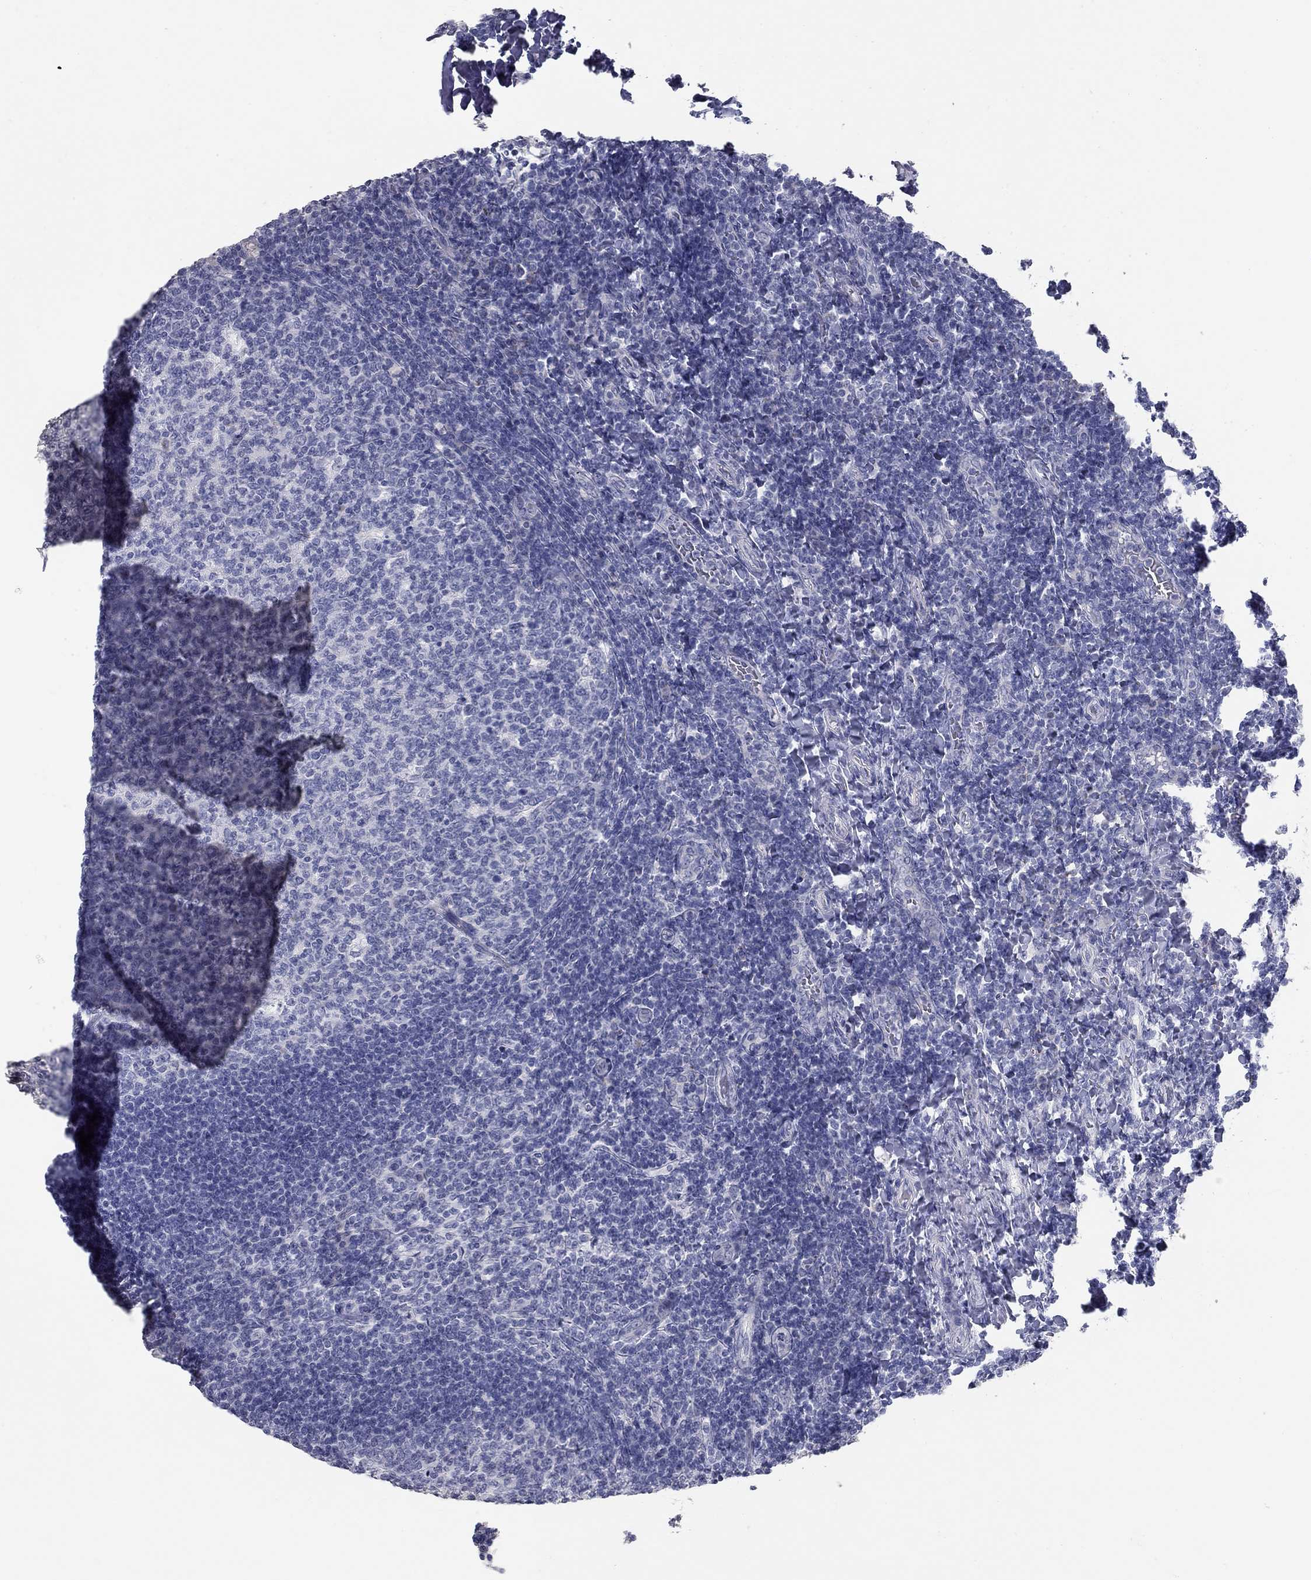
{"staining": {"intensity": "negative", "quantity": "none", "location": "none"}, "tissue": "tonsil", "cell_type": "Germinal center cells", "image_type": "normal", "snomed": [{"axis": "morphology", "description": "Normal tissue, NOS"}, {"axis": "topography", "description": "Tonsil"}], "caption": "Tonsil stained for a protein using IHC displays no staining germinal center cells.", "gene": "TAC1", "patient": {"sex": "female", "age": 10}}